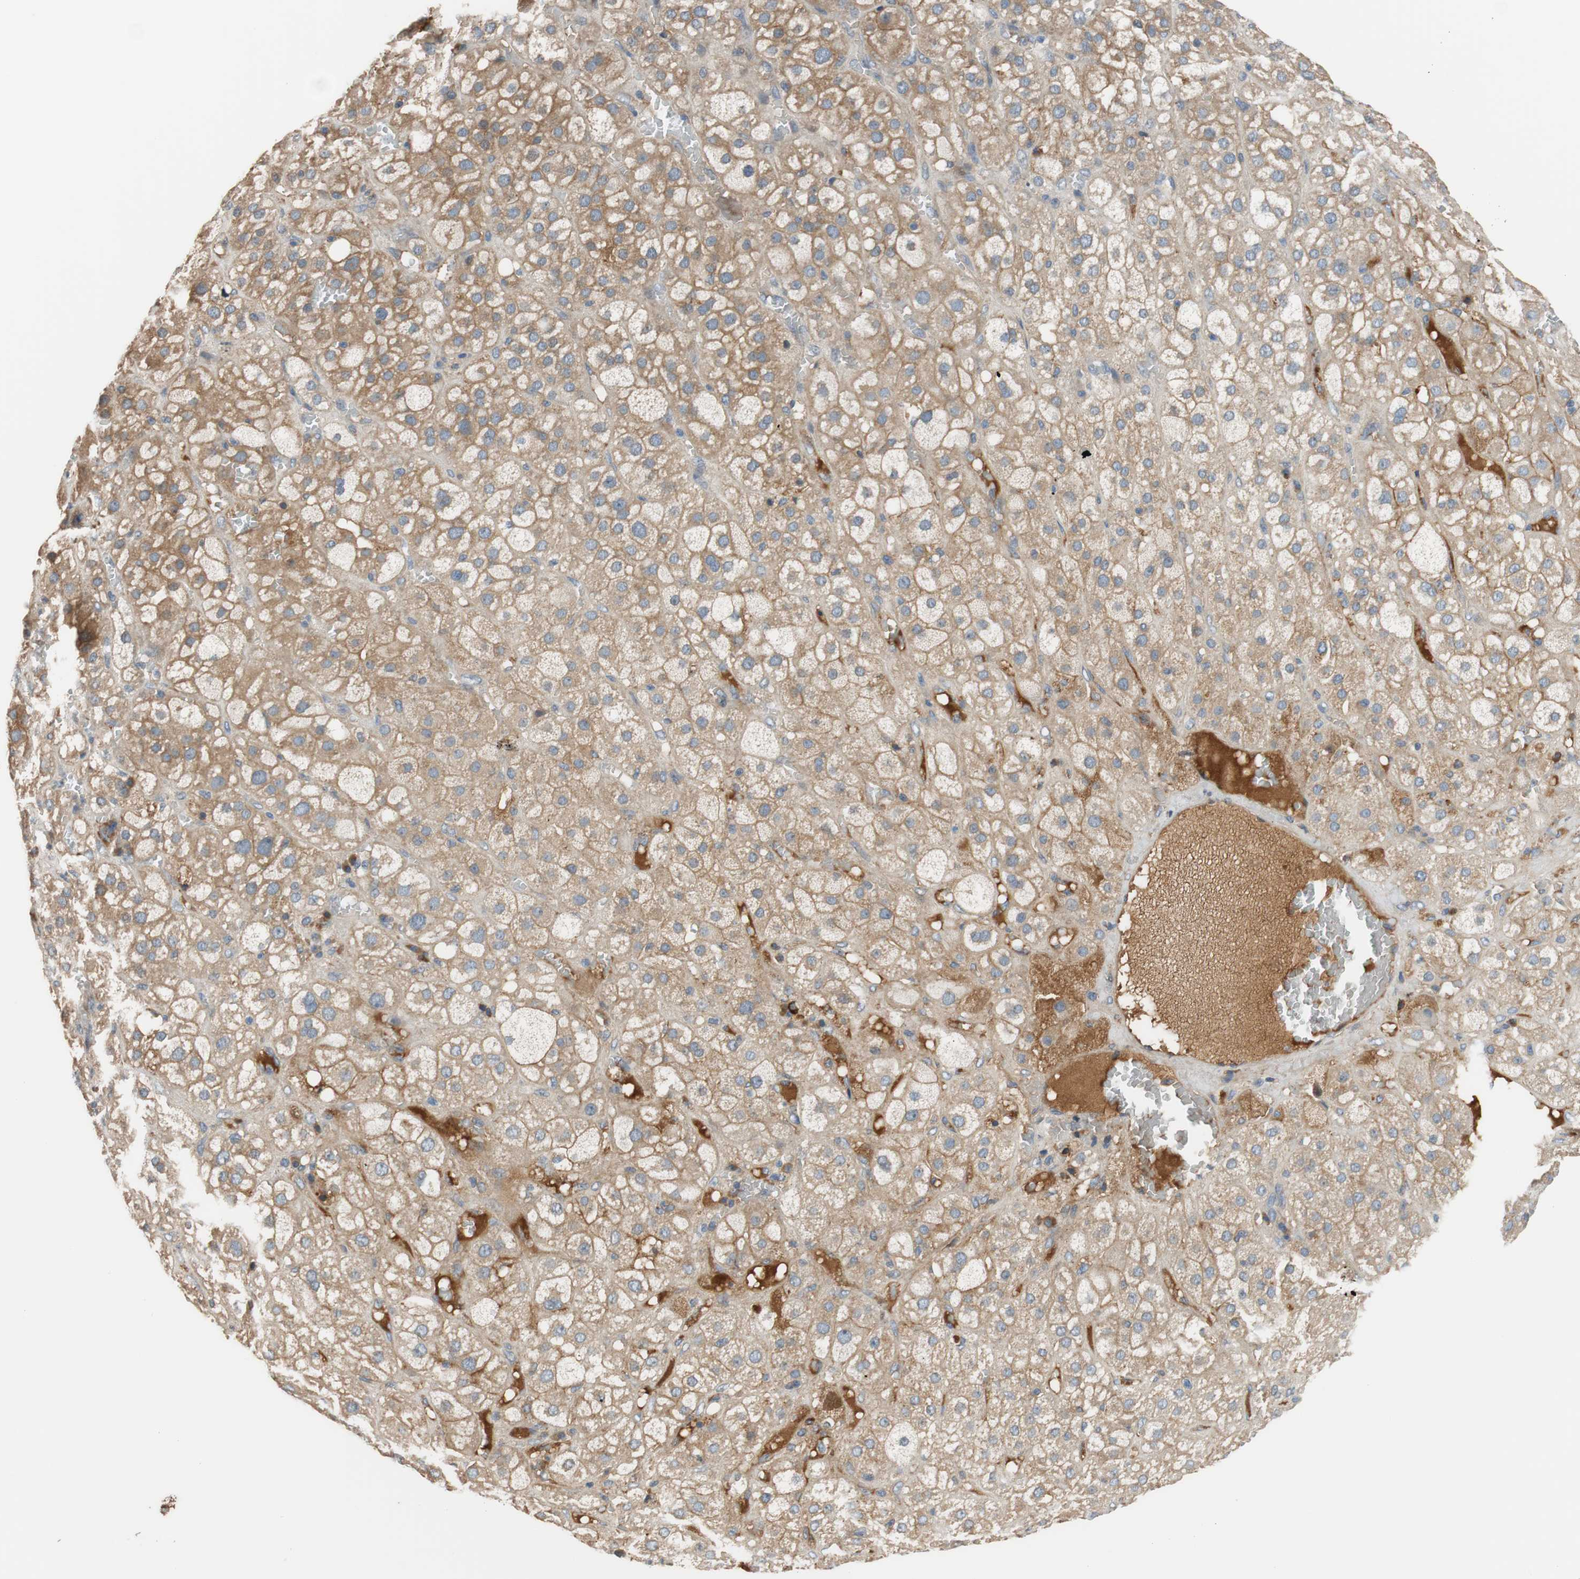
{"staining": {"intensity": "weak", "quantity": "25%-75%", "location": "cytoplasmic/membranous"}, "tissue": "adrenal gland", "cell_type": "Glandular cells", "image_type": "normal", "snomed": [{"axis": "morphology", "description": "Normal tissue, NOS"}, {"axis": "topography", "description": "Adrenal gland"}], "caption": "Immunohistochemical staining of unremarkable adrenal gland shows weak cytoplasmic/membranous protein positivity in about 25%-75% of glandular cells. (DAB = brown stain, brightfield microscopy at high magnification).", "gene": "C4A", "patient": {"sex": "female", "age": 47}}